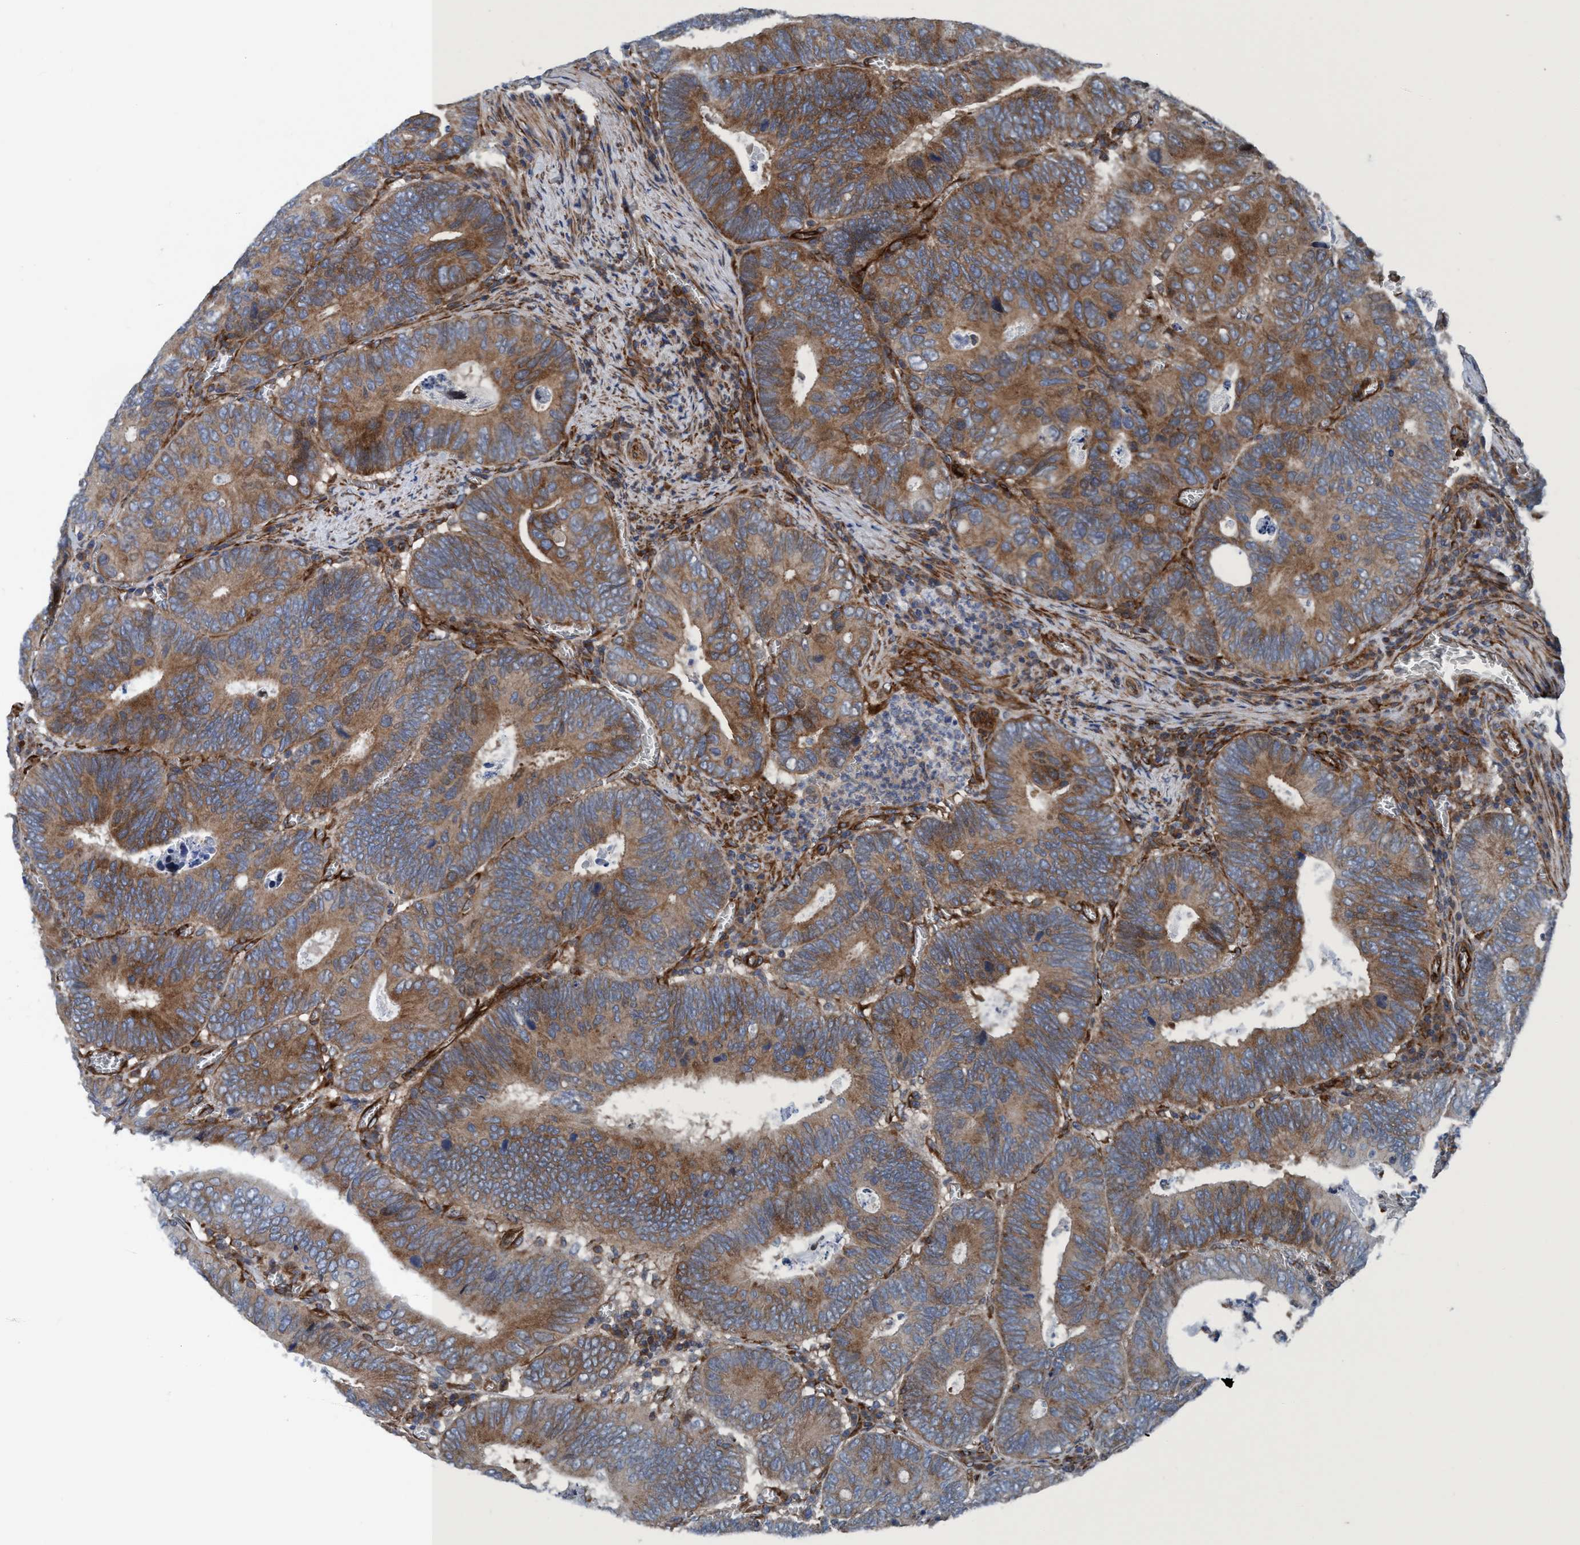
{"staining": {"intensity": "moderate", "quantity": ">75%", "location": "cytoplasmic/membranous"}, "tissue": "colorectal cancer", "cell_type": "Tumor cells", "image_type": "cancer", "snomed": [{"axis": "morphology", "description": "Inflammation, NOS"}, {"axis": "morphology", "description": "Adenocarcinoma, NOS"}, {"axis": "topography", "description": "Colon"}], "caption": "Colorectal adenocarcinoma tissue demonstrates moderate cytoplasmic/membranous positivity in approximately >75% of tumor cells, visualized by immunohistochemistry. The protein of interest is shown in brown color, while the nuclei are stained blue.", "gene": "NMT1", "patient": {"sex": "male", "age": 72}}